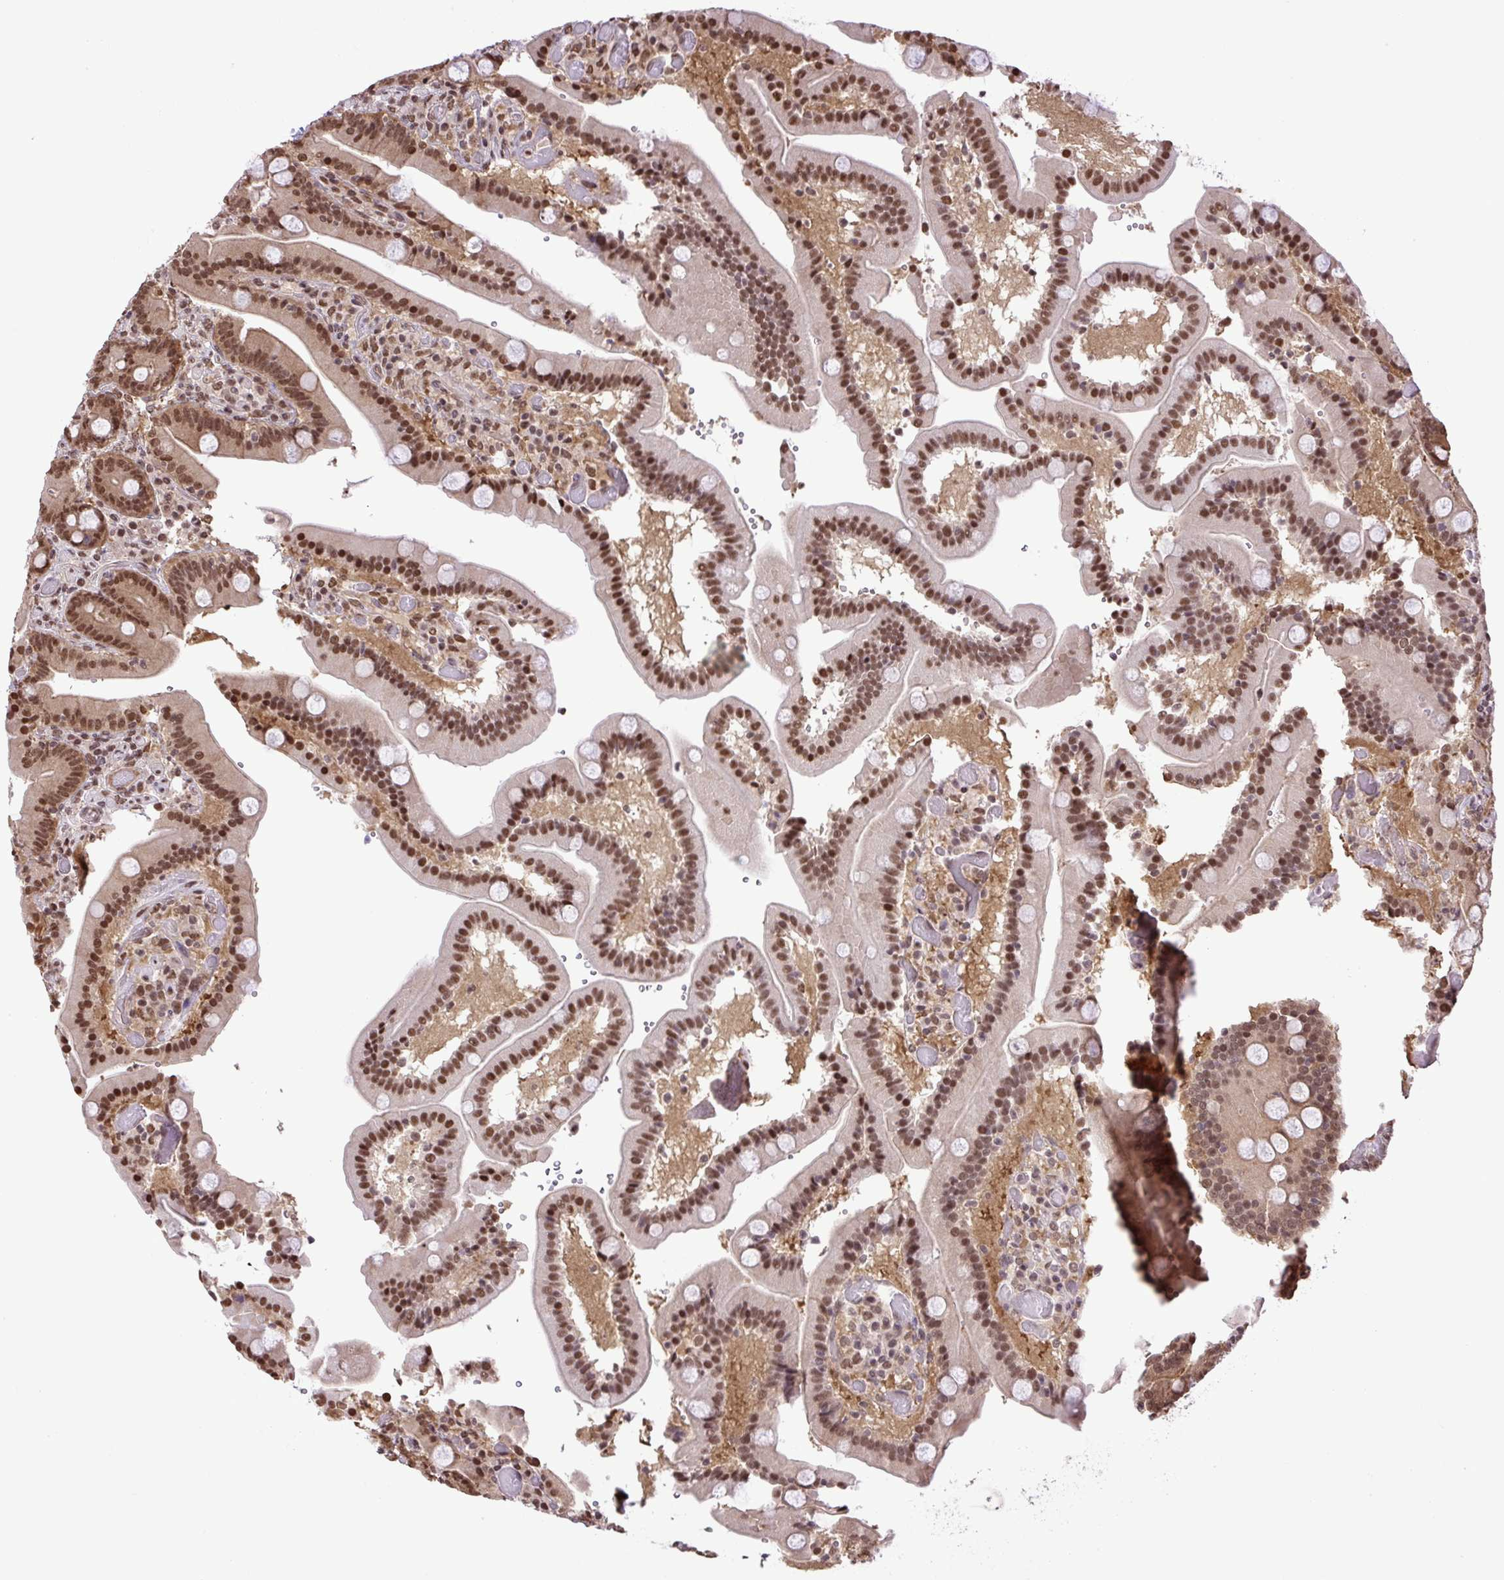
{"staining": {"intensity": "moderate", "quantity": ">75%", "location": "cytoplasmic/membranous,nuclear"}, "tissue": "duodenum", "cell_type": "Glandular cells", "image_type": "normal", "snomed": [{"axis": "morphology", "description": "Normal tissue, NOS"}, {"axis": "topography", "description": "Duodenum"}], "caption": "An image showing moderate cytoplasmic/membranous,nuclear staining in approximately >75% of glandular cells in benign duodenum, as visualized by brown immunohistochemical staining.", "gene": "SGTA", "patient": {"sex": "female", "age": 62}}